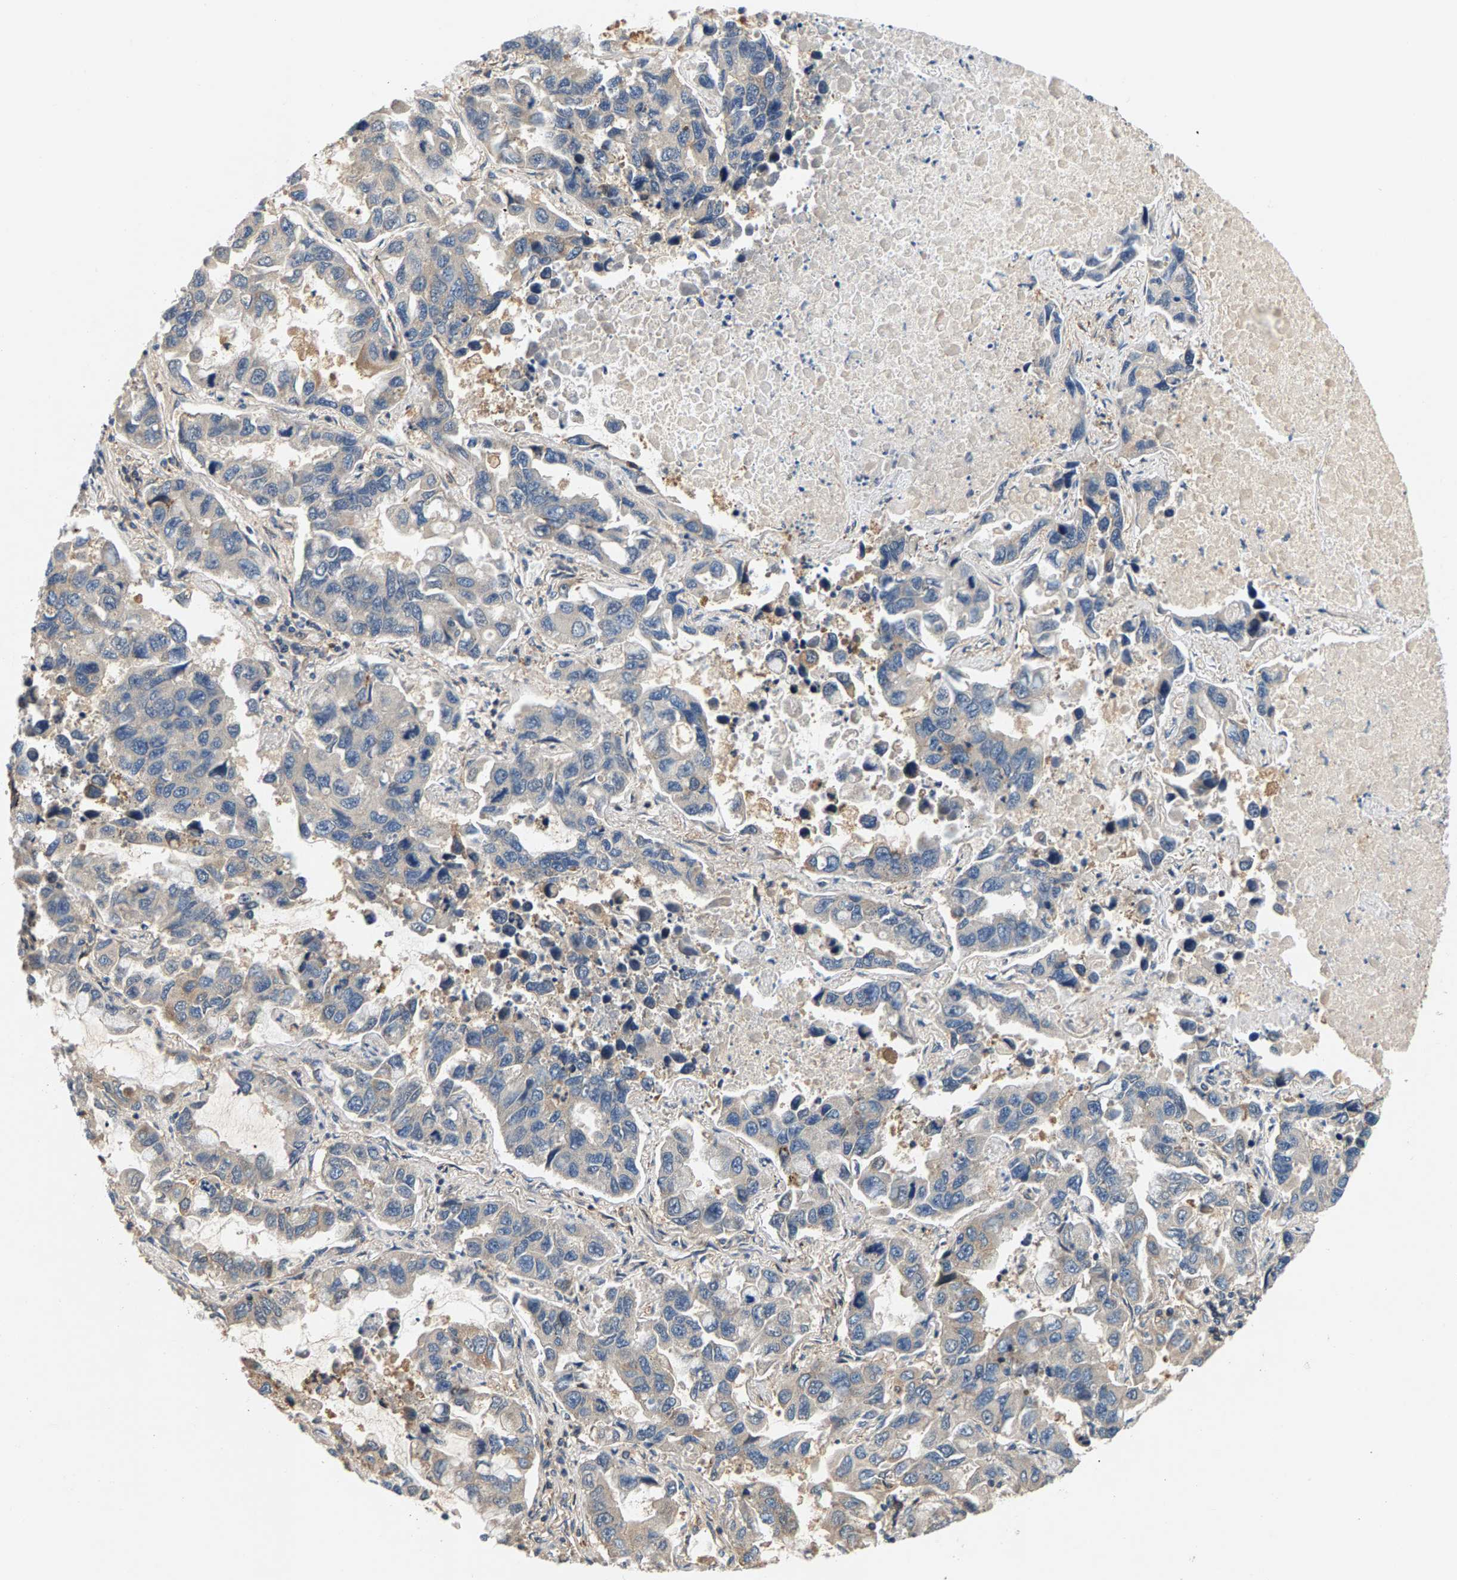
{"staining": {"intensity": "negative", "quantity": "none", "location": "none"}, "tissue": "lung cancer", "cell_type": "Tumor cells", "image_type": "cancer", "snomed": [{"axis": "morphology", "description": "Adenocarcinoma, NOS"}, {"axis": "topography", "description": "Lung"}], "caption": "DAB immunohistochemical staining of lung cancer shows no significant expression in tumor cells.", "gene": "FAM78A", "patient": {"sex": "male", "age": 64}}